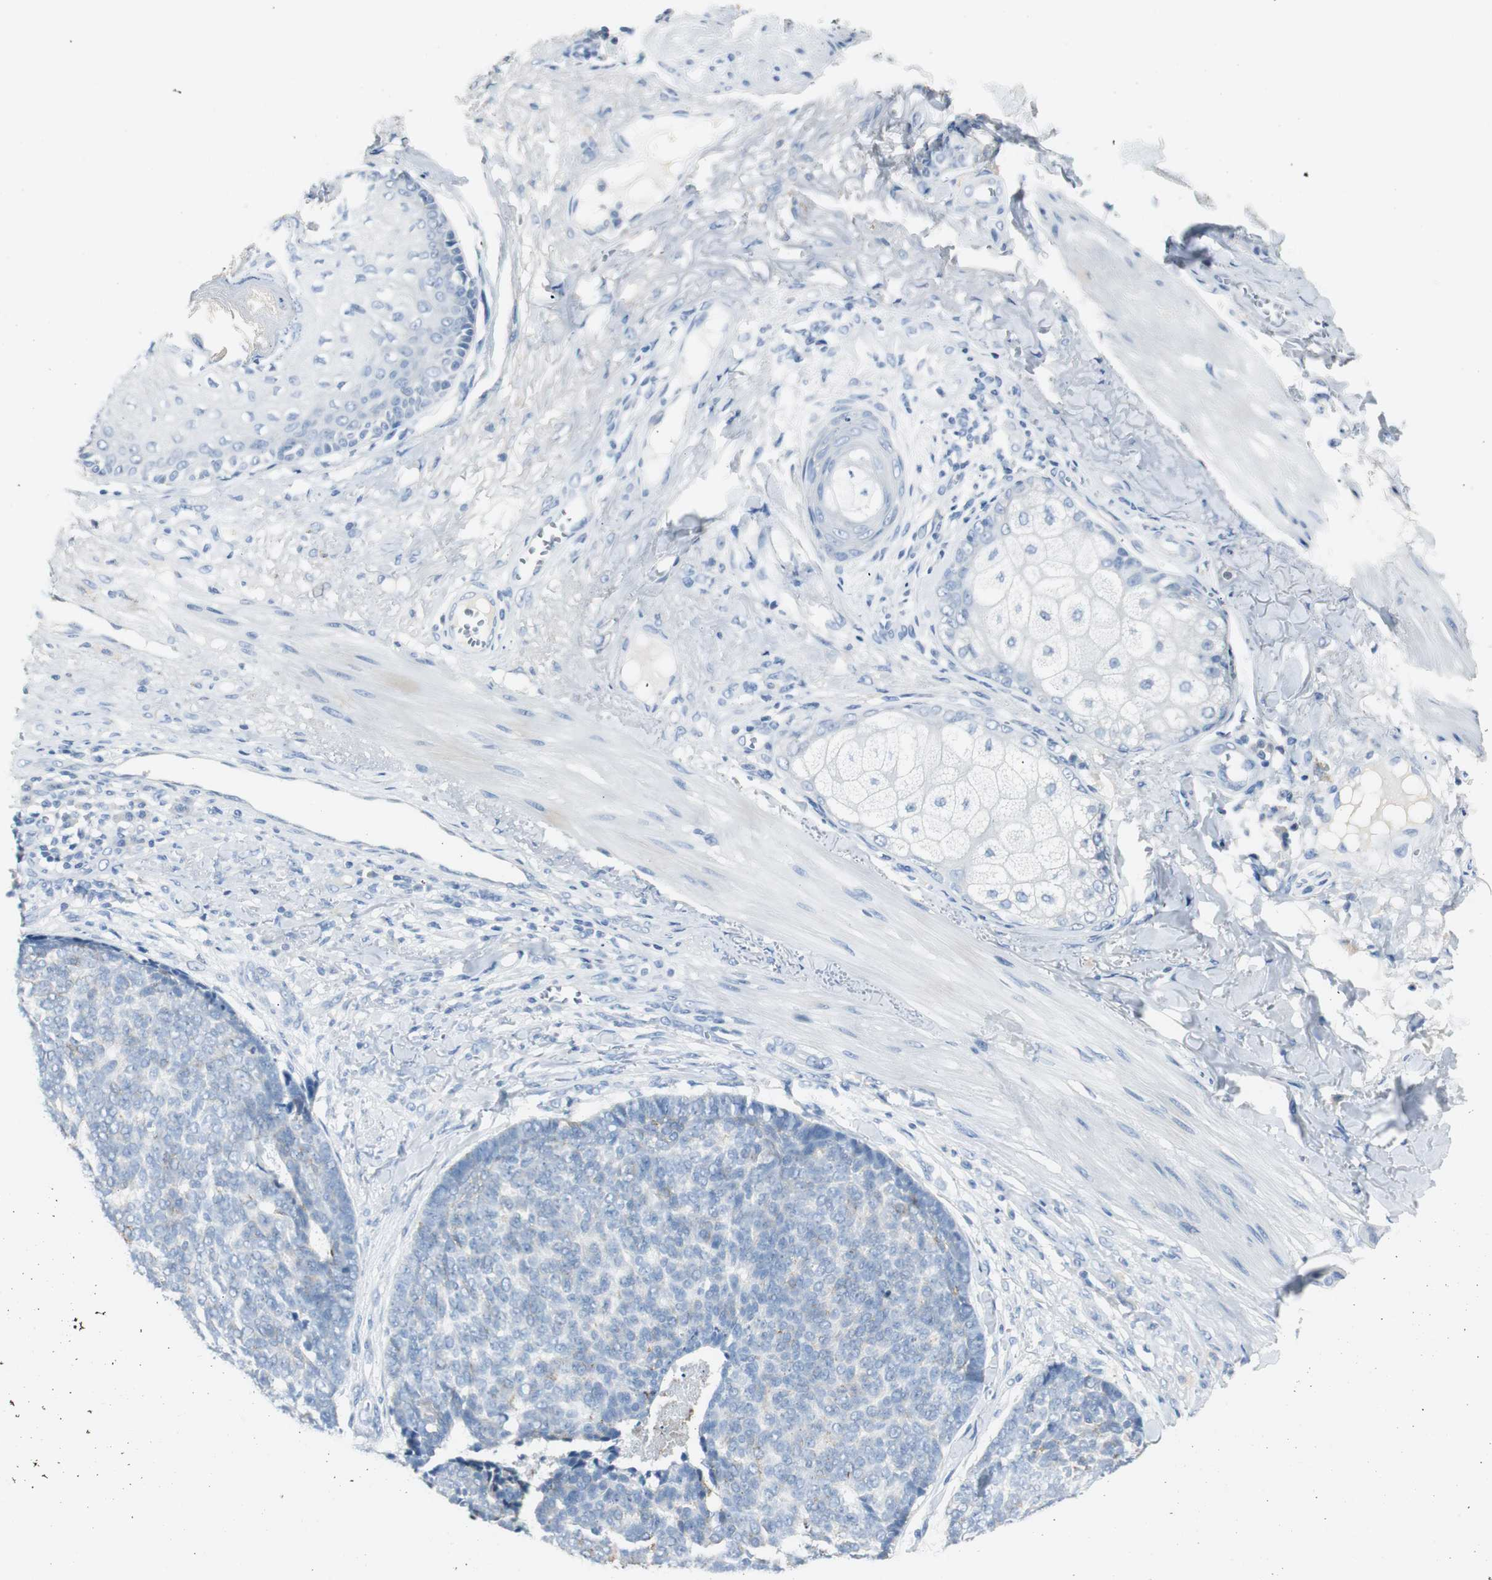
{"staining": {"intensity": "negative", "quantity": "none", "location": "none"}, "tissue": "skin cancer", "cell_type": "Tumor cells", "image_type": "cancer", "snomed": [{"axis": "morphology", "description": "Basal cell carcinoma"}, {"axis": "topography", "description": "Skin"}], "caption": "Human skin basal cell carcinoma stained for a protein using IHC shows no staining in tumor cells.", "gene": "LRP2", "patient": {"sex": "male", "age": 84}}